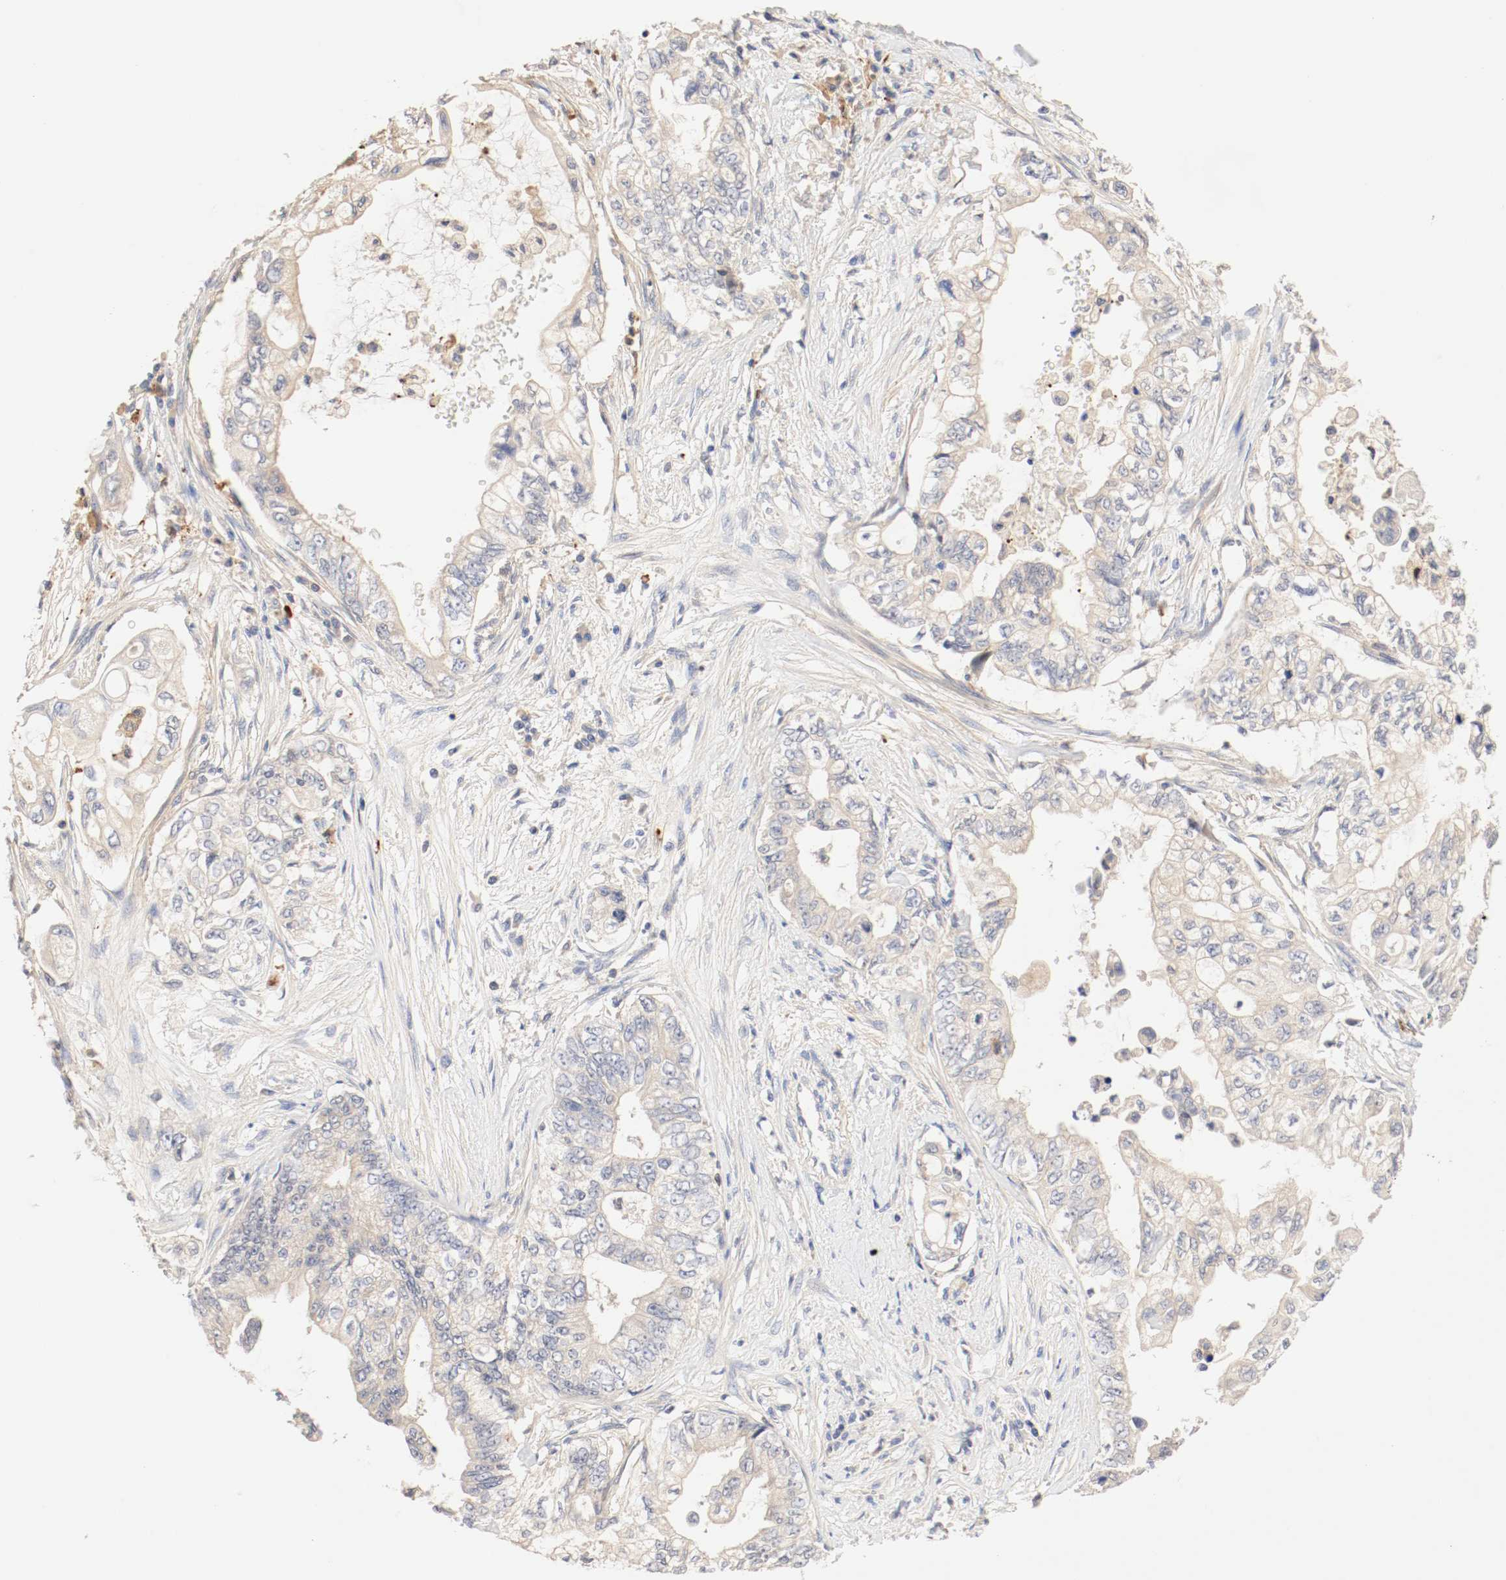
{"staining": {"intensity": "weak", "quantity": ">75%", "location": "cytoplasmic/membranous"}, "tissue": "pancreatic cancer", "cell_type": "Tumor cells", "image_type": "cancer", "snomed": [{"axis": "morphology", "description": "Normal tissue, NOS"}, {"axis": "topography", "description": "Pancreas"}], "caption": "Immunohistochemistry (IHC) micrograph of human pancreatic cancer stained for a protein (brown), which displays low levels of weak cytoplasmic/membranous positivity in approximately >75% of tumor cells.", "gene": "GIT1", "patient": {"sex": "male", "age": 42}}